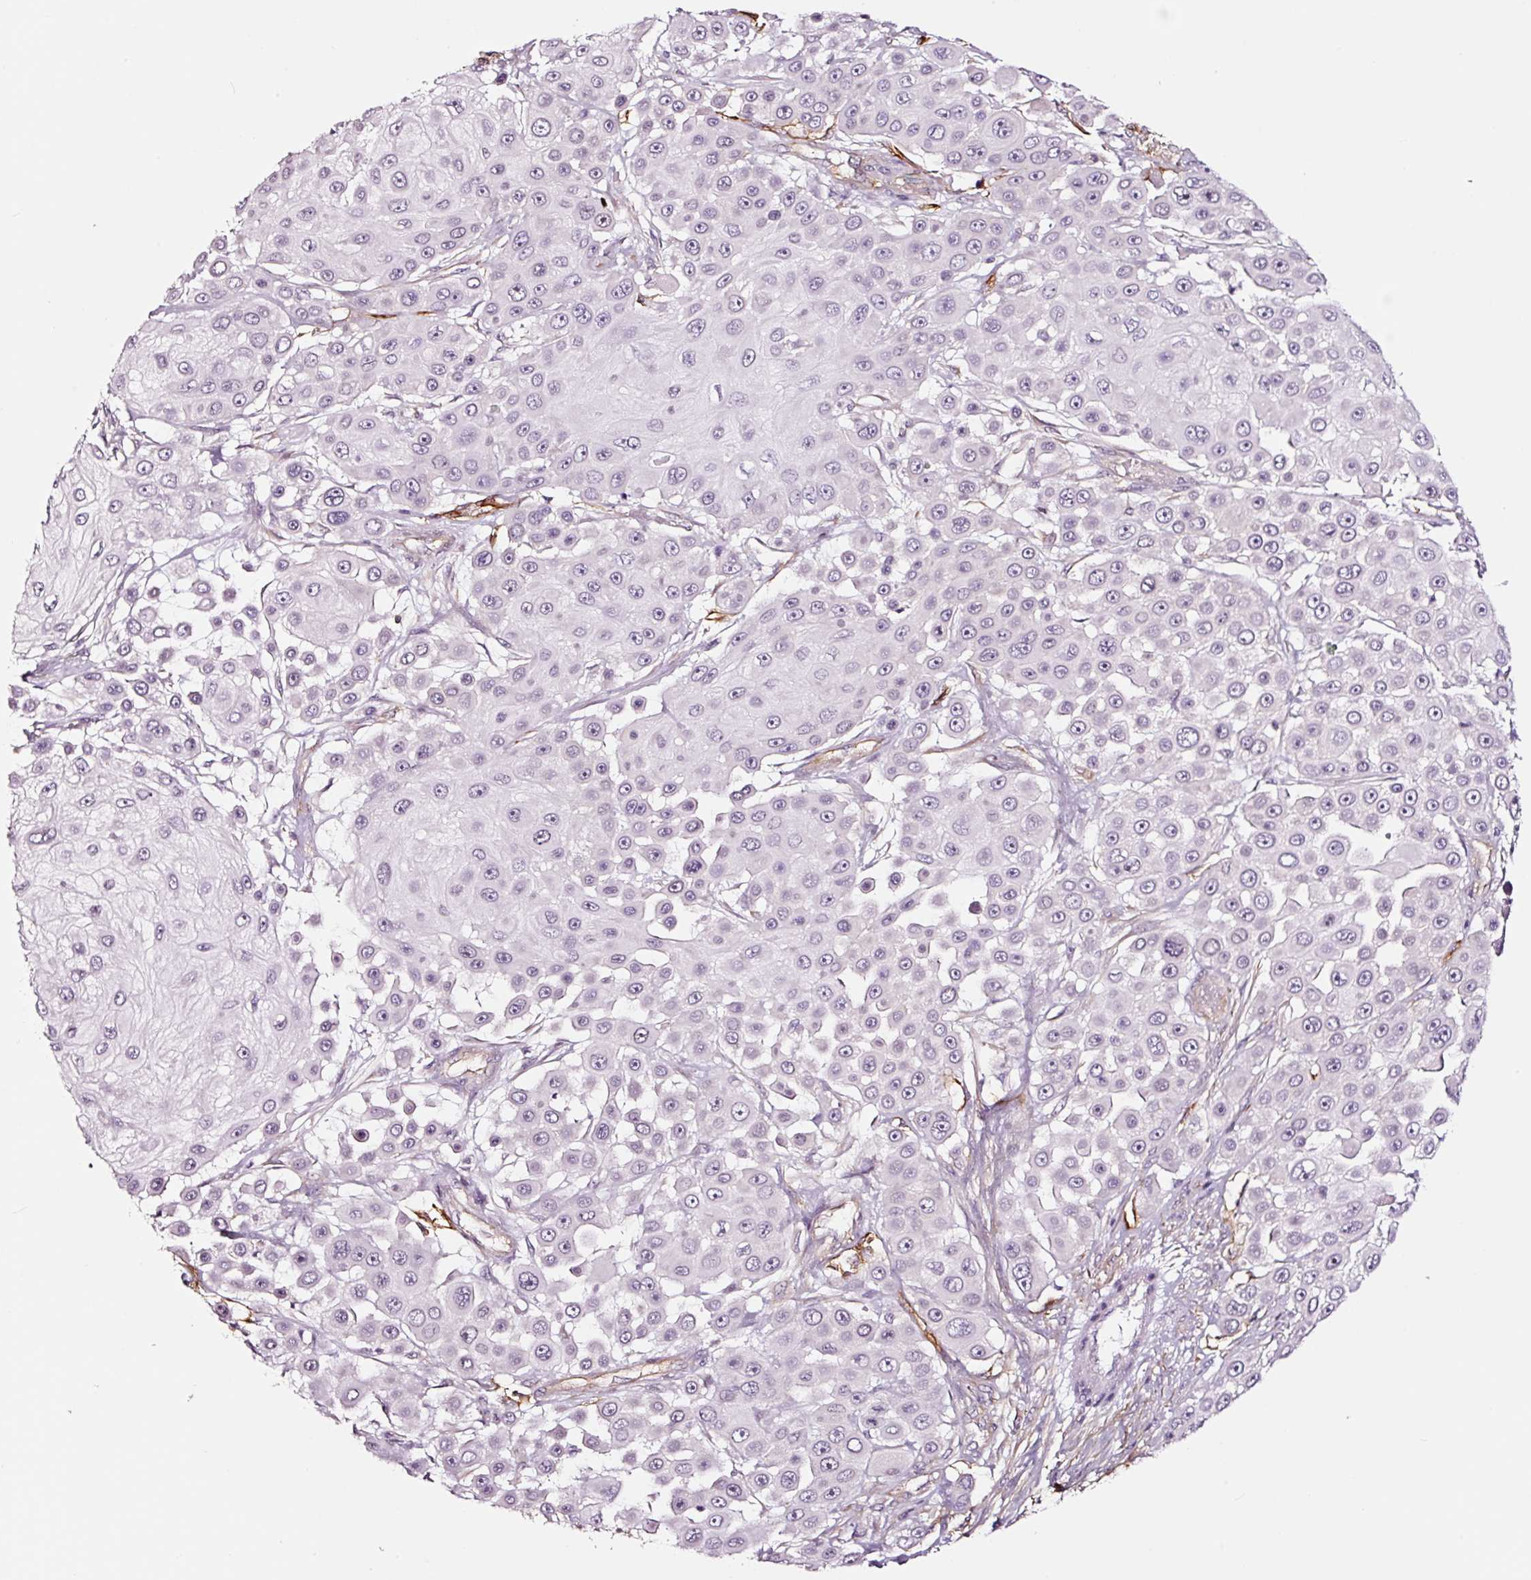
{"staining": {"intensity": "negative", "quantity": "none", "location": "none"}, "tissue": "skin cancer", "cell_type": "Tumor cells", "image_type": "cancer", "snomed": [{"axis": "morphology", "description": "Squamous cell carcinoma, NOS"}, {"axis": "topography", "description": "Skin"}], "caption": "Skin cancer was stained to show a protein in brown. There is no significant expression in tumor cells. (Stains: DAB (3,3'-diaminobenzidine) immunohistochemistry (IHC) with hematoxylin counter stain, Microscopy: brightfield microscopy at high magnification).", "gene": "ADD3", "patient": {"sex": "male", "age": 67}}